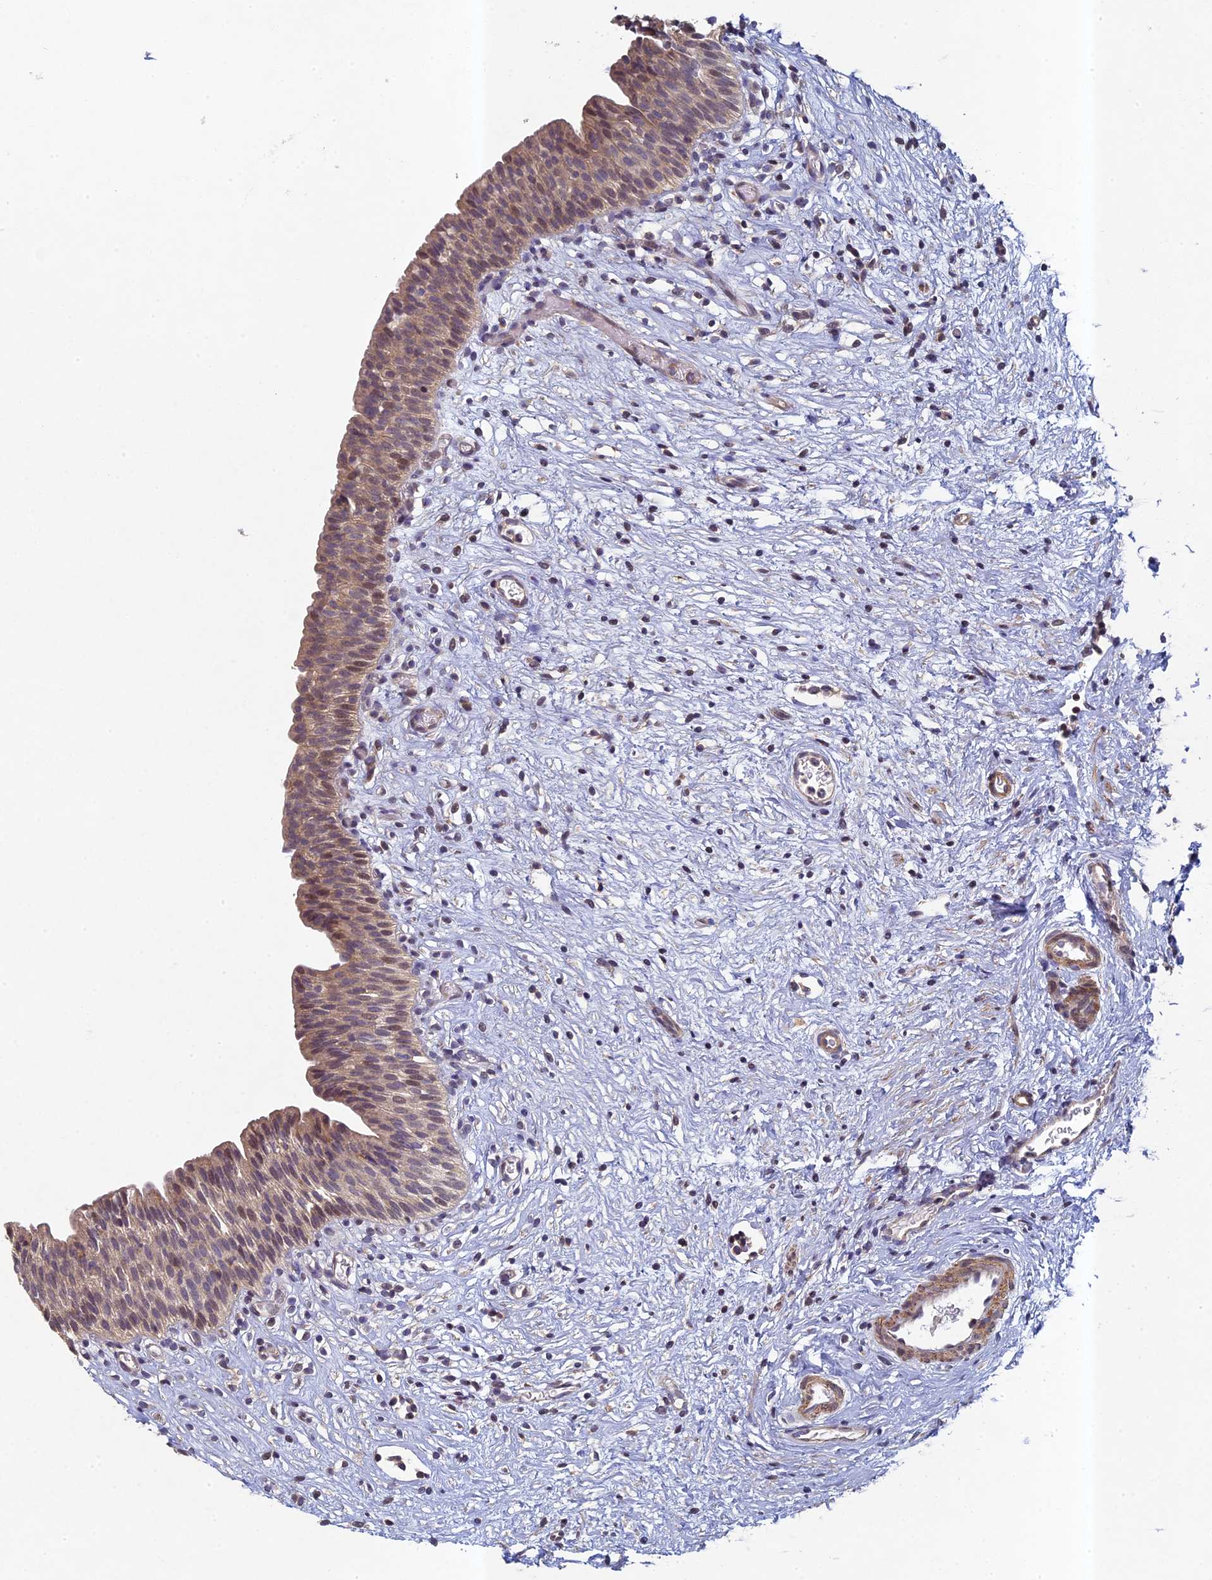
{"staining": {"intensity": "moderate", "quantity": ">75%", "location": "cytoplasmic/membranous,nuclear"}, "tissue": "urinary bladder", "cell_type": "Urothelial cells", "image_type": "normal", "snomed": [{"axis": "morphology", "description": "Transitional cell carcinoma in-situ"}, {"axis": "topography", "description": "Urinary bladder"}], "caption": "Protein staining displays moderate cytoplasmic/membranous,nuclear expression in approximately >75% of urothelial cells in benign urinary bladder. The staining was performed using DAB (3,3'-diaminobenzidine) to visualize the protein expression in brown, while the nuclei were stained in blue with hematoxylin (Magnification: 20x).", "gene": "DIXDC1", "patient": {"sex": "male", "age": 74}}